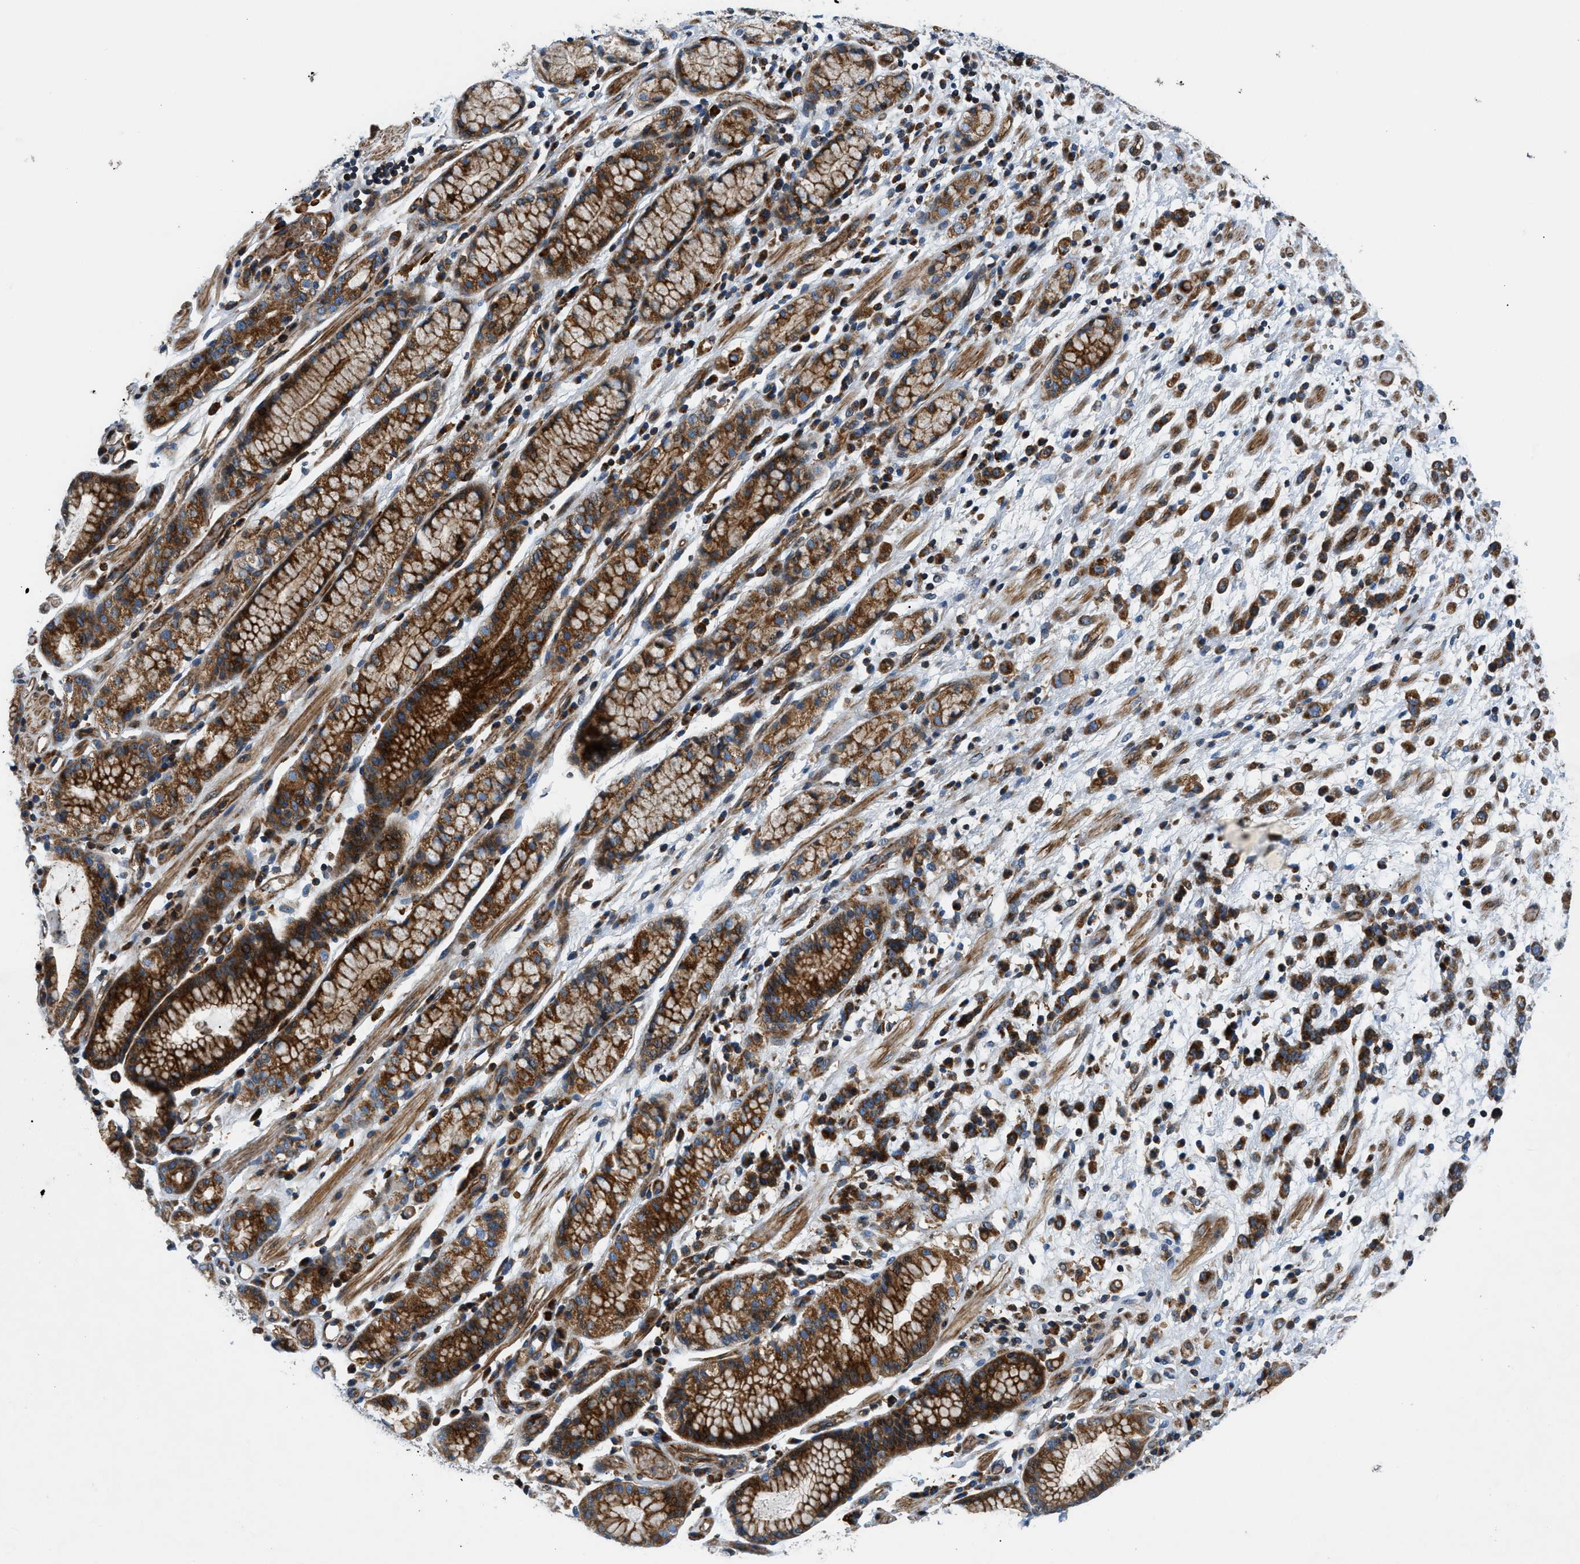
{"staining": {"intensity": "strong", "quantity": ">75%", "location": "cytoplasmic/membranous"}, "tissue": "stomach cancer", "cell_type": "Tumor cells", "image_type": "cancer", "snomed": [{"axis": "morphology", "description": "Adenocarcinoma, NOS"}, {"axis": "topography", "description": "Stomach, lower"}], "caption": "Adenocarcinoma (stomach) stained with a brown dye exhibits strong cytoplasmic/membranous positive expression in about >75% of tumor cells.", "gene": "DHODH", "patient": {"sex": "male", "age": 88}}